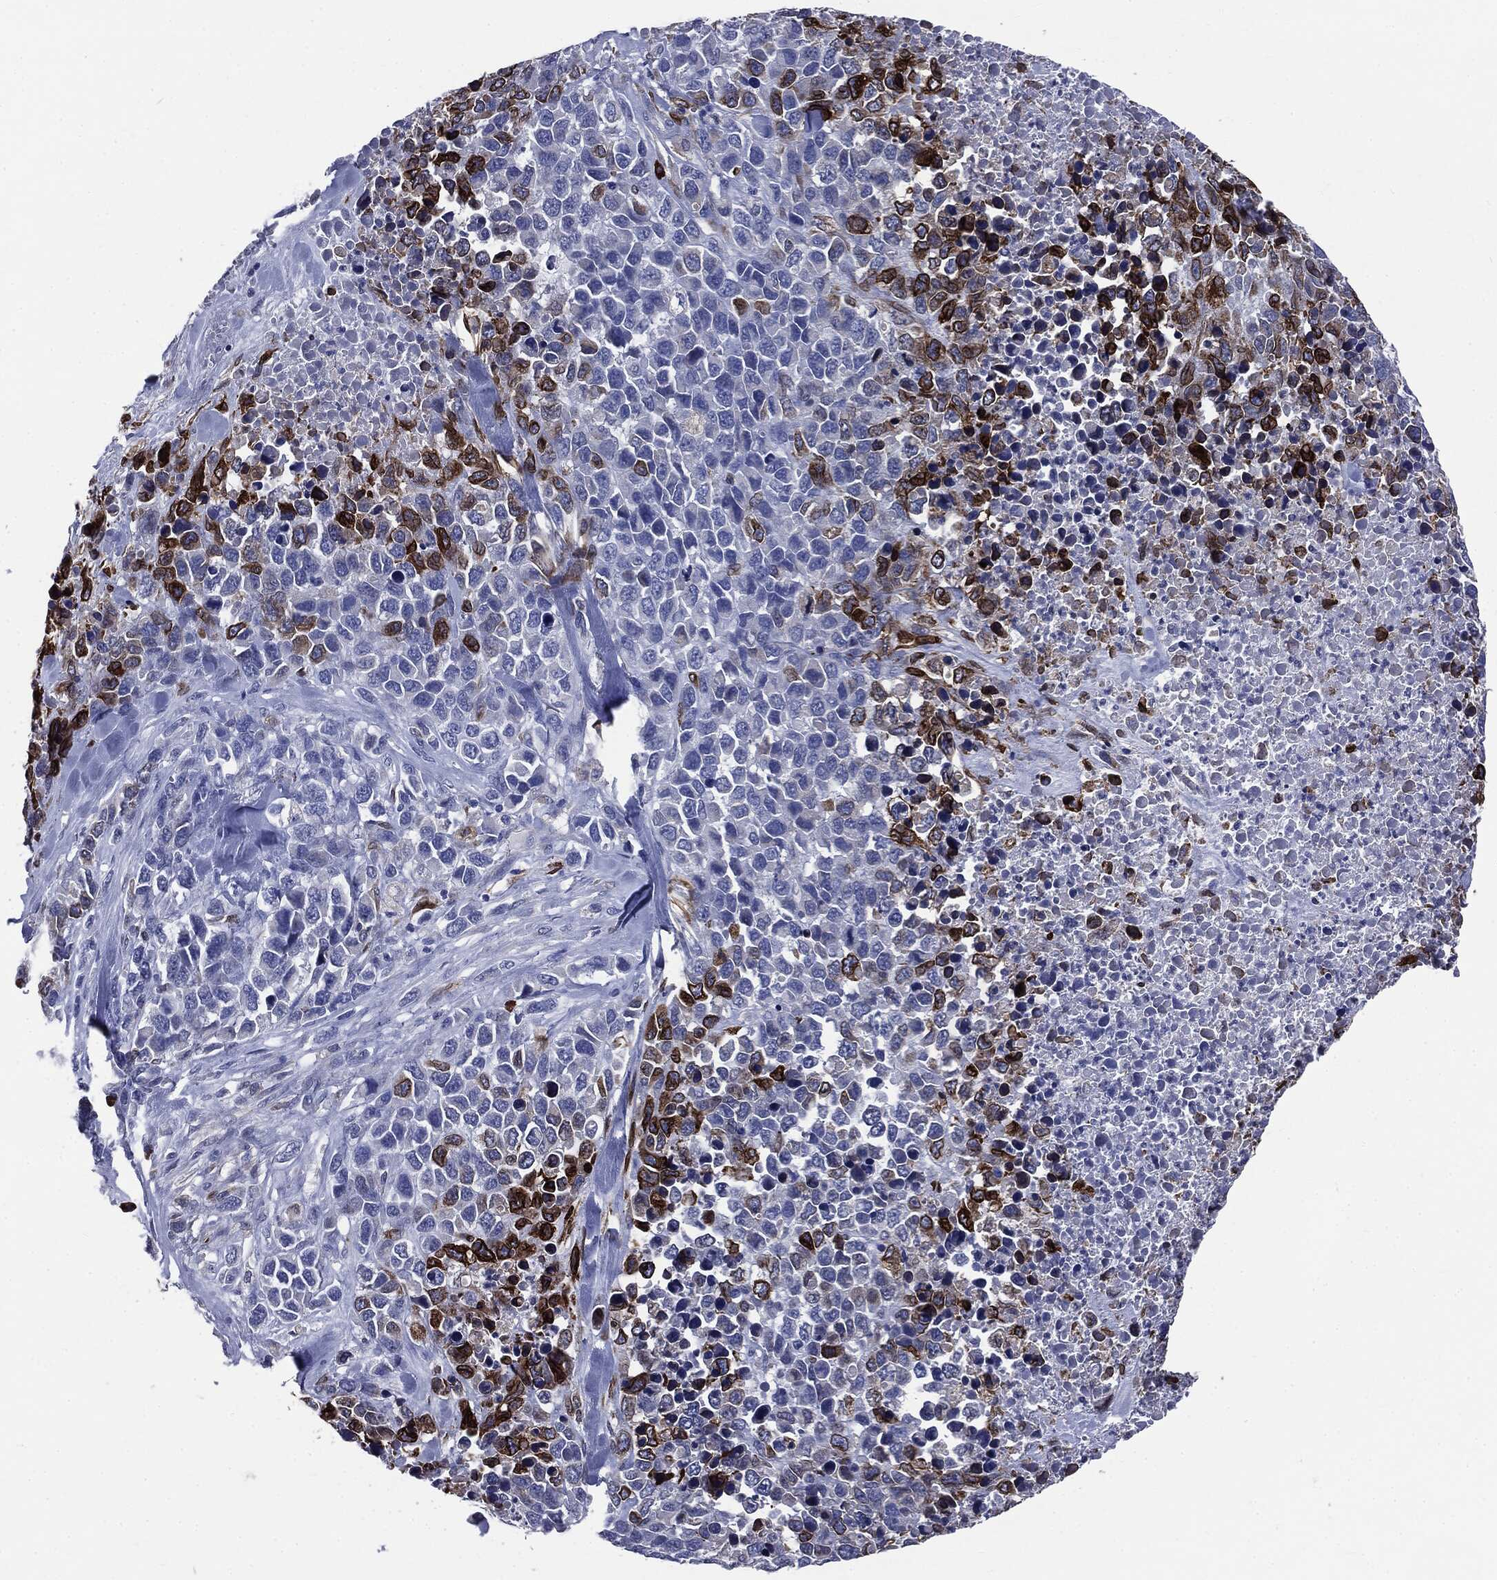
{"staining": {"intensity": "strong", "quantity": "<25%", "location": "cytoplasmic/membranous"}, "tissue": "melanoma", "cell_type": "Tumor cells", "image_type": "cancer", "snomed": [{"axis": "morphology", "description": "Malignant melanoma, Metastatic site"}, {"axis": "topography", "description": "Skin"}], "caption": "Brown immunohistochemical staining in human melanoma reveals strong cytoplasmic/membranous expression in about <25% of tumor cells.", "gene": "PTGS2", "patient": {"sex": "male", "age": 84}}